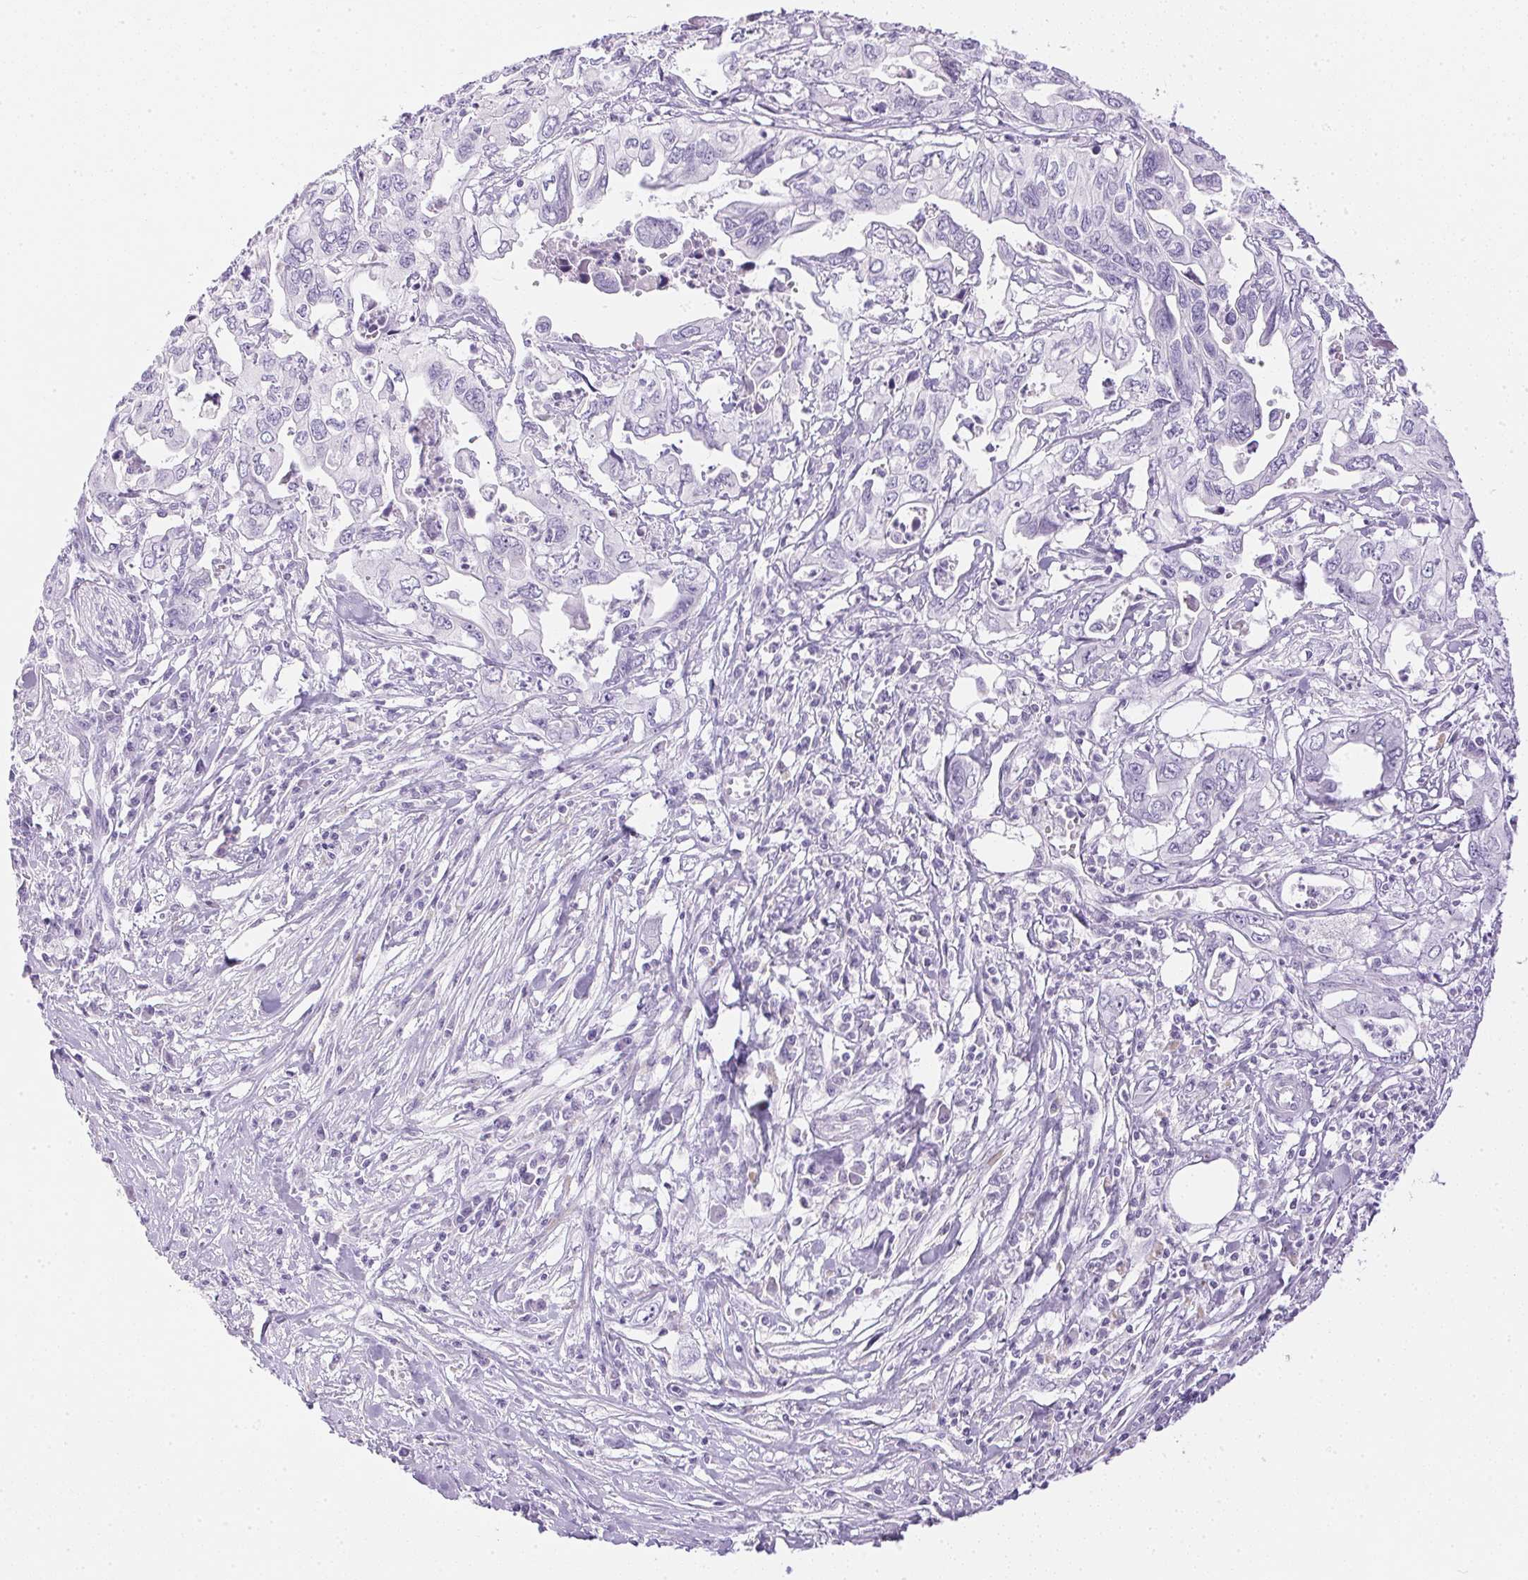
{"staining": {"intensity": "negative", "quantity": "none", "location": "none"}, "tissue": "pancreatic cancer", "cell_type": "Tumor cells", "image_type": "cancer", "snomed": [{"axis": "morphology", "description": "Adenocarcinoma, NOS"}, {"axis": "topography", "description": "Pancreas"}], "caption": "There is no significant positivity in tumor cells of adenocarcinoma (pancreatic).", "gene": "CTRL", "patient": {"sex": "male", "age": 68}}